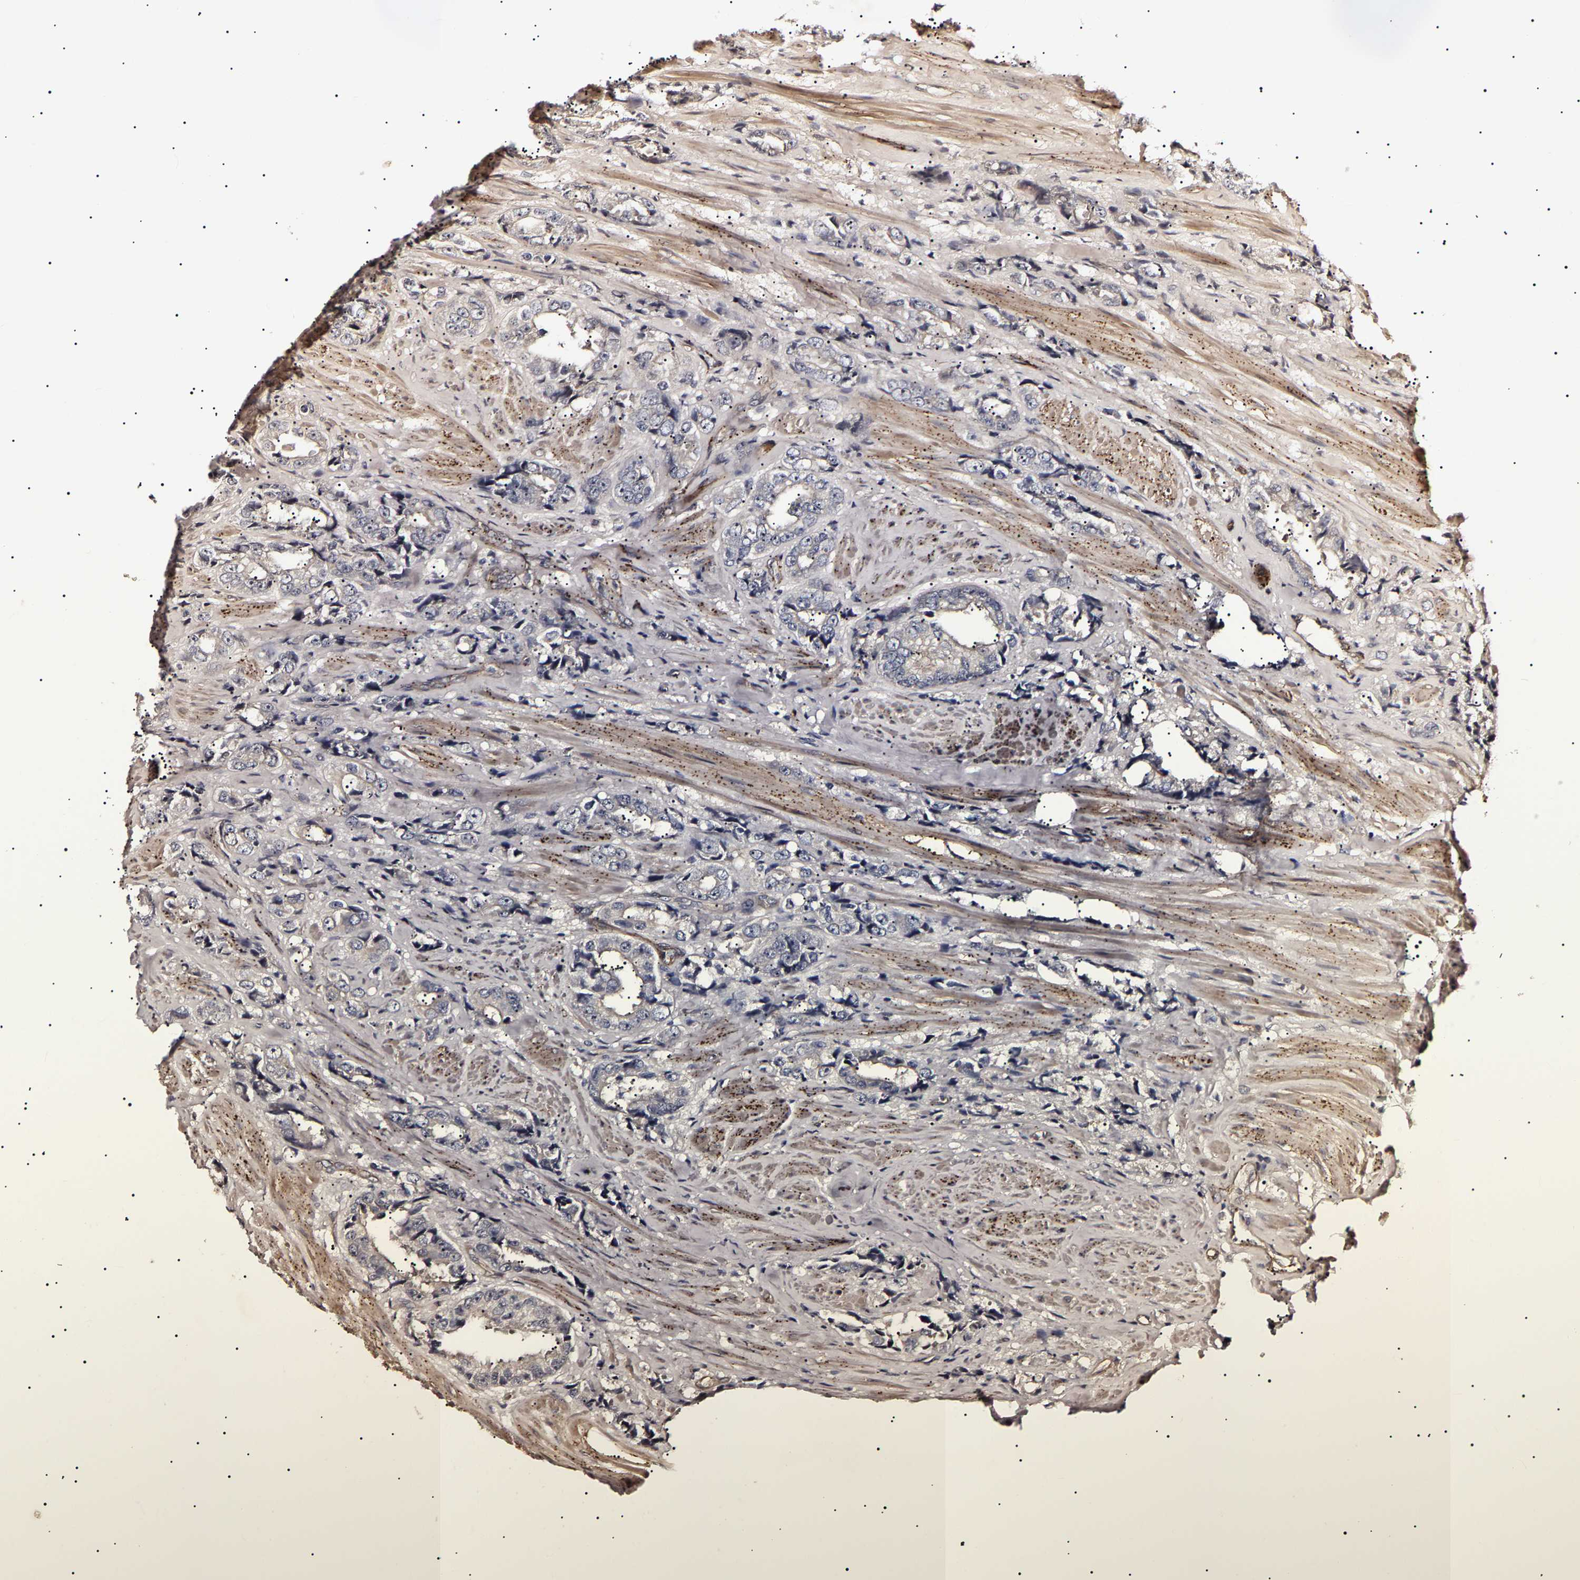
{"staining": {"intensity": "negative", "quantity": "none", "location": "none"}, "tissue": "prostate cancer", "cell_type": "Tumor cells", "image_type": "cancer", "snomed": [{"axis": "morphology", "description": "Adenocarcinoma, High grade"}, {"axis": "topography", "description": "Prostate"}], "caption": "Protein analysis of prostate adenocarcinoma (high-grade) reveals no significant positivity in tumor cells.", "gene": "KLHL42", "patient": {"sex": "male", "age": 61}}